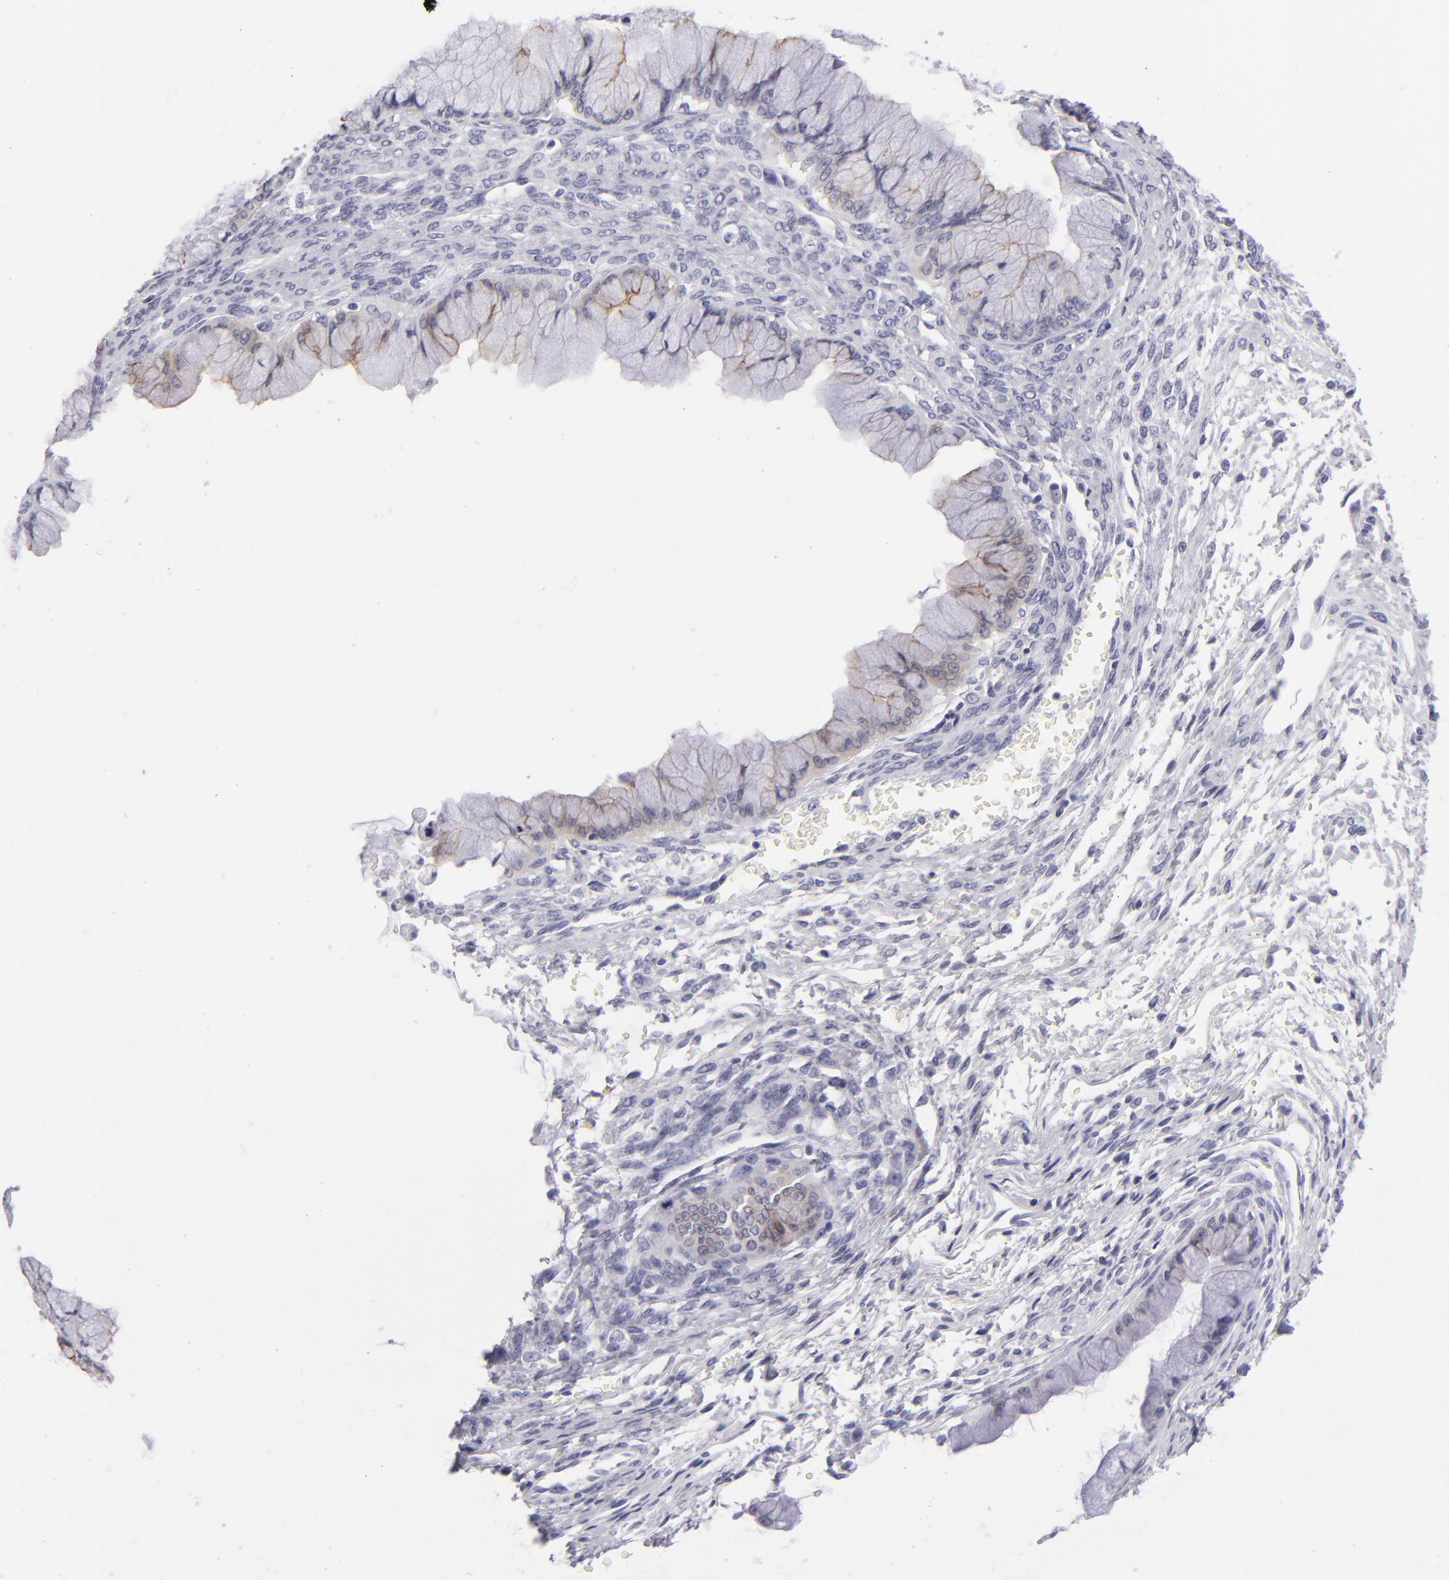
{"staining": {"intensity": "negative", "quantity": "none", "location": "none"}, "tissue": "ovarian cancer", "cell_type": "Tumor cells", "image_type": "cancer", "snomed": [{"axis": "morphology", "description": "Cystadenocarcinoma, mucinous, NOS"}, {"axis": "topography", "description": "Ovary"}], "caption": "There is no significant staining in tumor cells of ovarian mucinous cystadenocarcinoma.", "gene": "VIL1", "patient": {"sex": "female", "age": 63}}